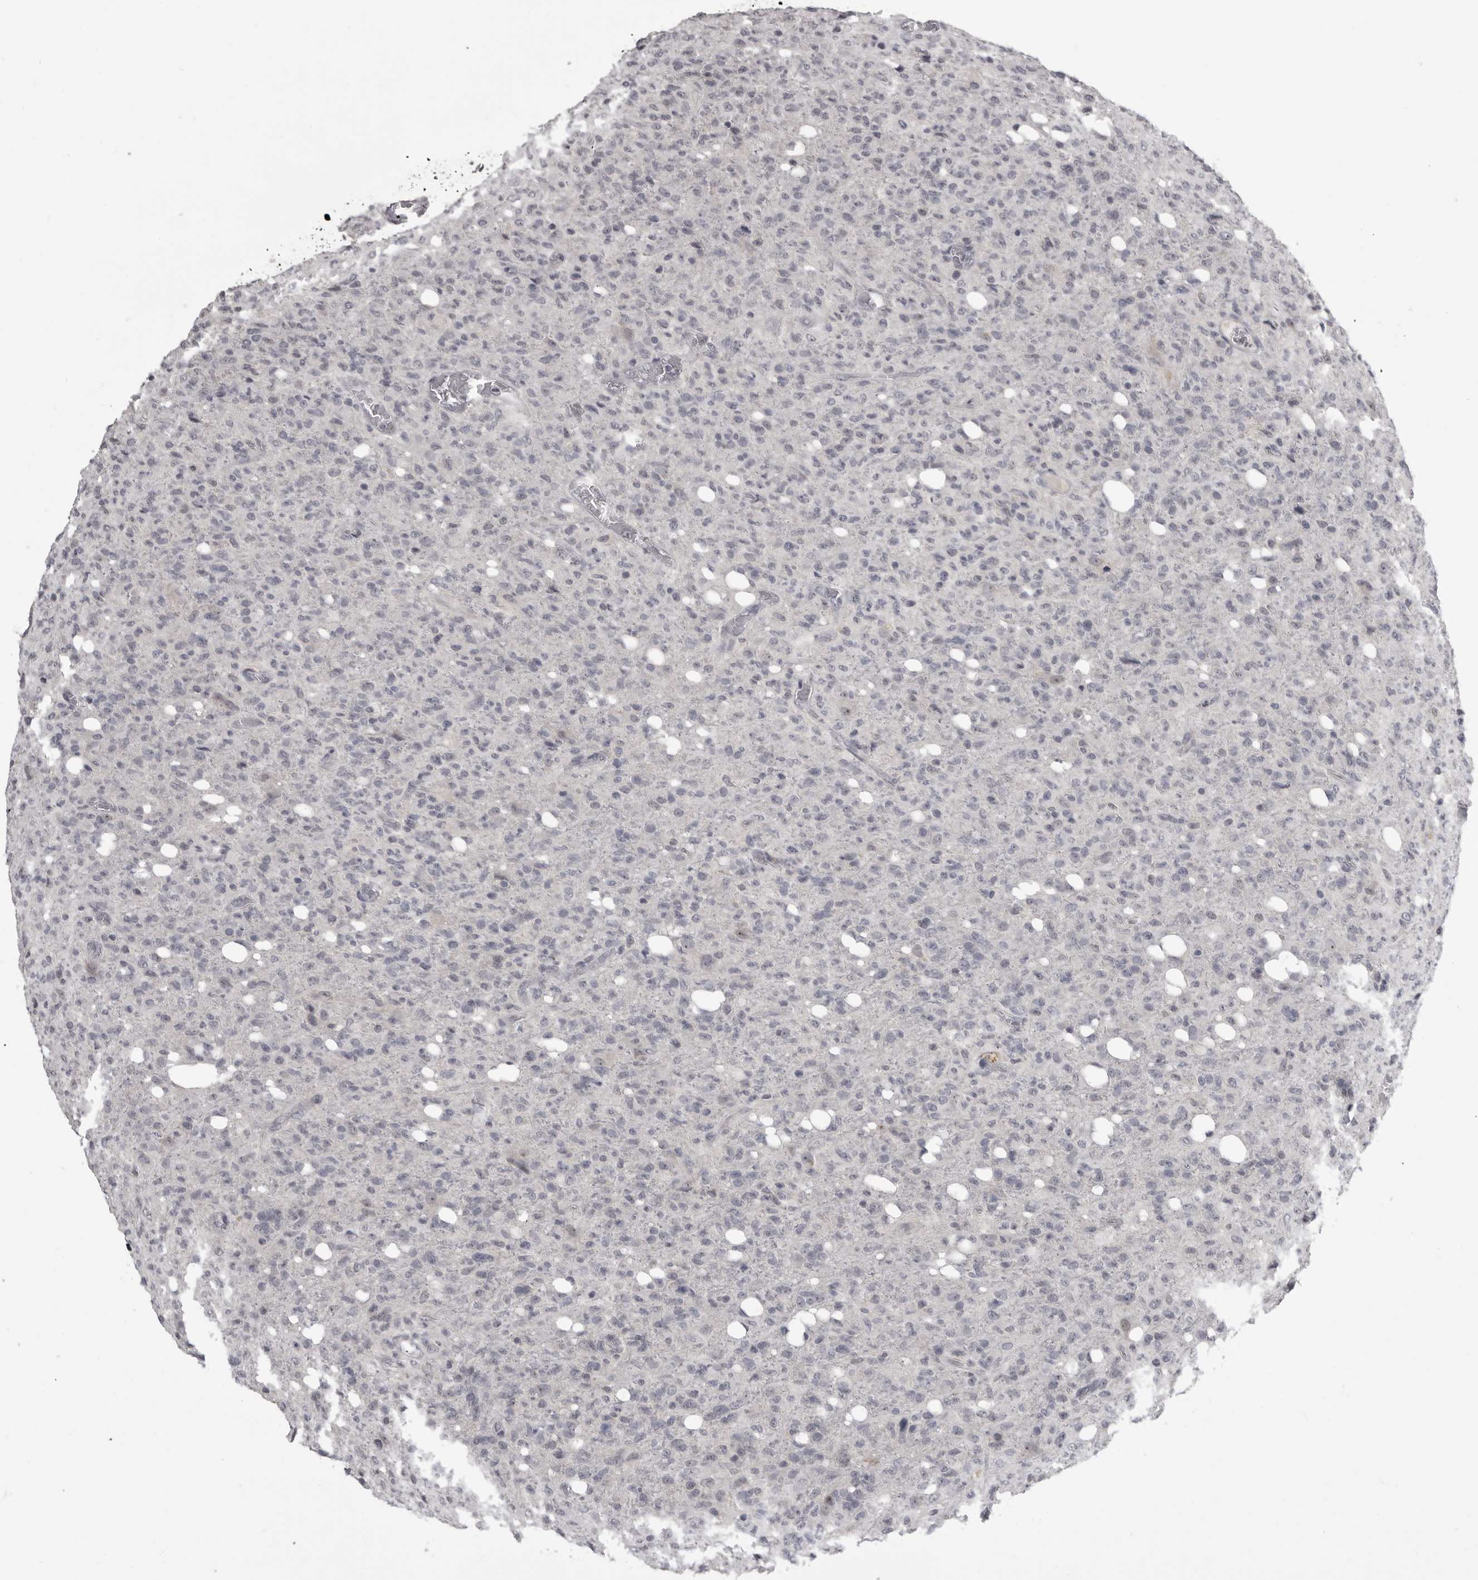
{"staining": {"intensity": "negative", "quantity": "none", "location": "none"}, "tissue": "glioma", "cell_type": "Tumor cells", "image_type": "cancer", "snomed": [{"axis": "morphology", "description": "Glioma, malignant, High grade"}, {"axis": "topography", "description": "Brain"}], "caption": "Histopathology image shows no significant protein positivity in tumor cells of glioma.", "gene": "MRTO4", "patient": {"sex": "female", "age": 57}}